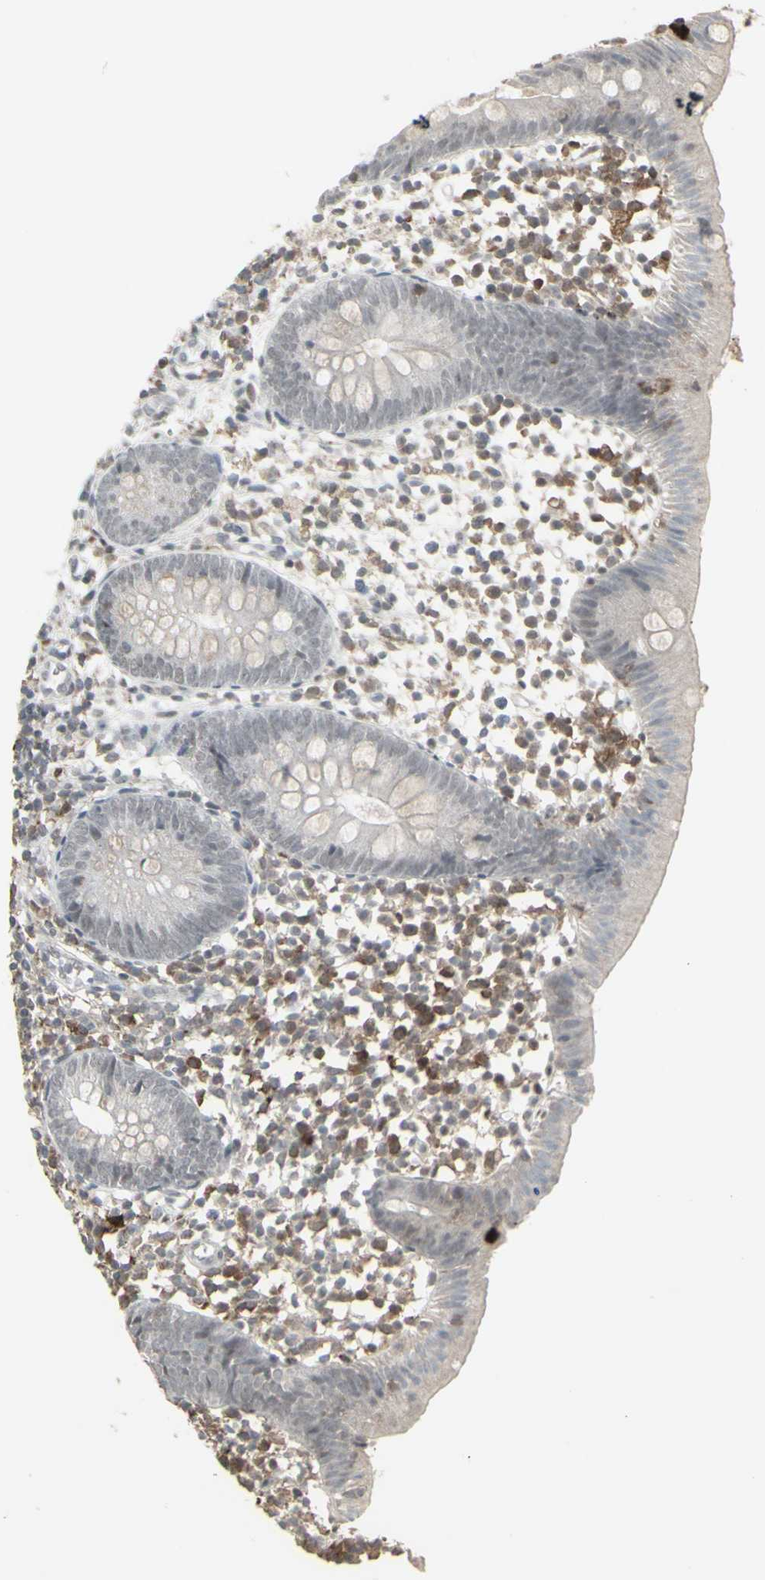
{"staining": {"intensity": "moderate", "quantity": "<25%", "location": "cytoplasmic/membranous"}, "tissue": "appendix", "cell_type": "Glandular cells", "image_type": "normal", "snomed": [{"axis": "morphology", "description": "Normal tissue, NOS"}, {"axis": "topography", "description": "Appendix"}], "caption": "This micrograph shows normal appendix stained with IHC to label a protein in brown. The cytoplasmic/membranous of glandular cells show moderate positivity for the protein. Nuclei are counter-stained blue.", "gene": "SAMSN1", "patient": {"sex": "female", "age": 20}}